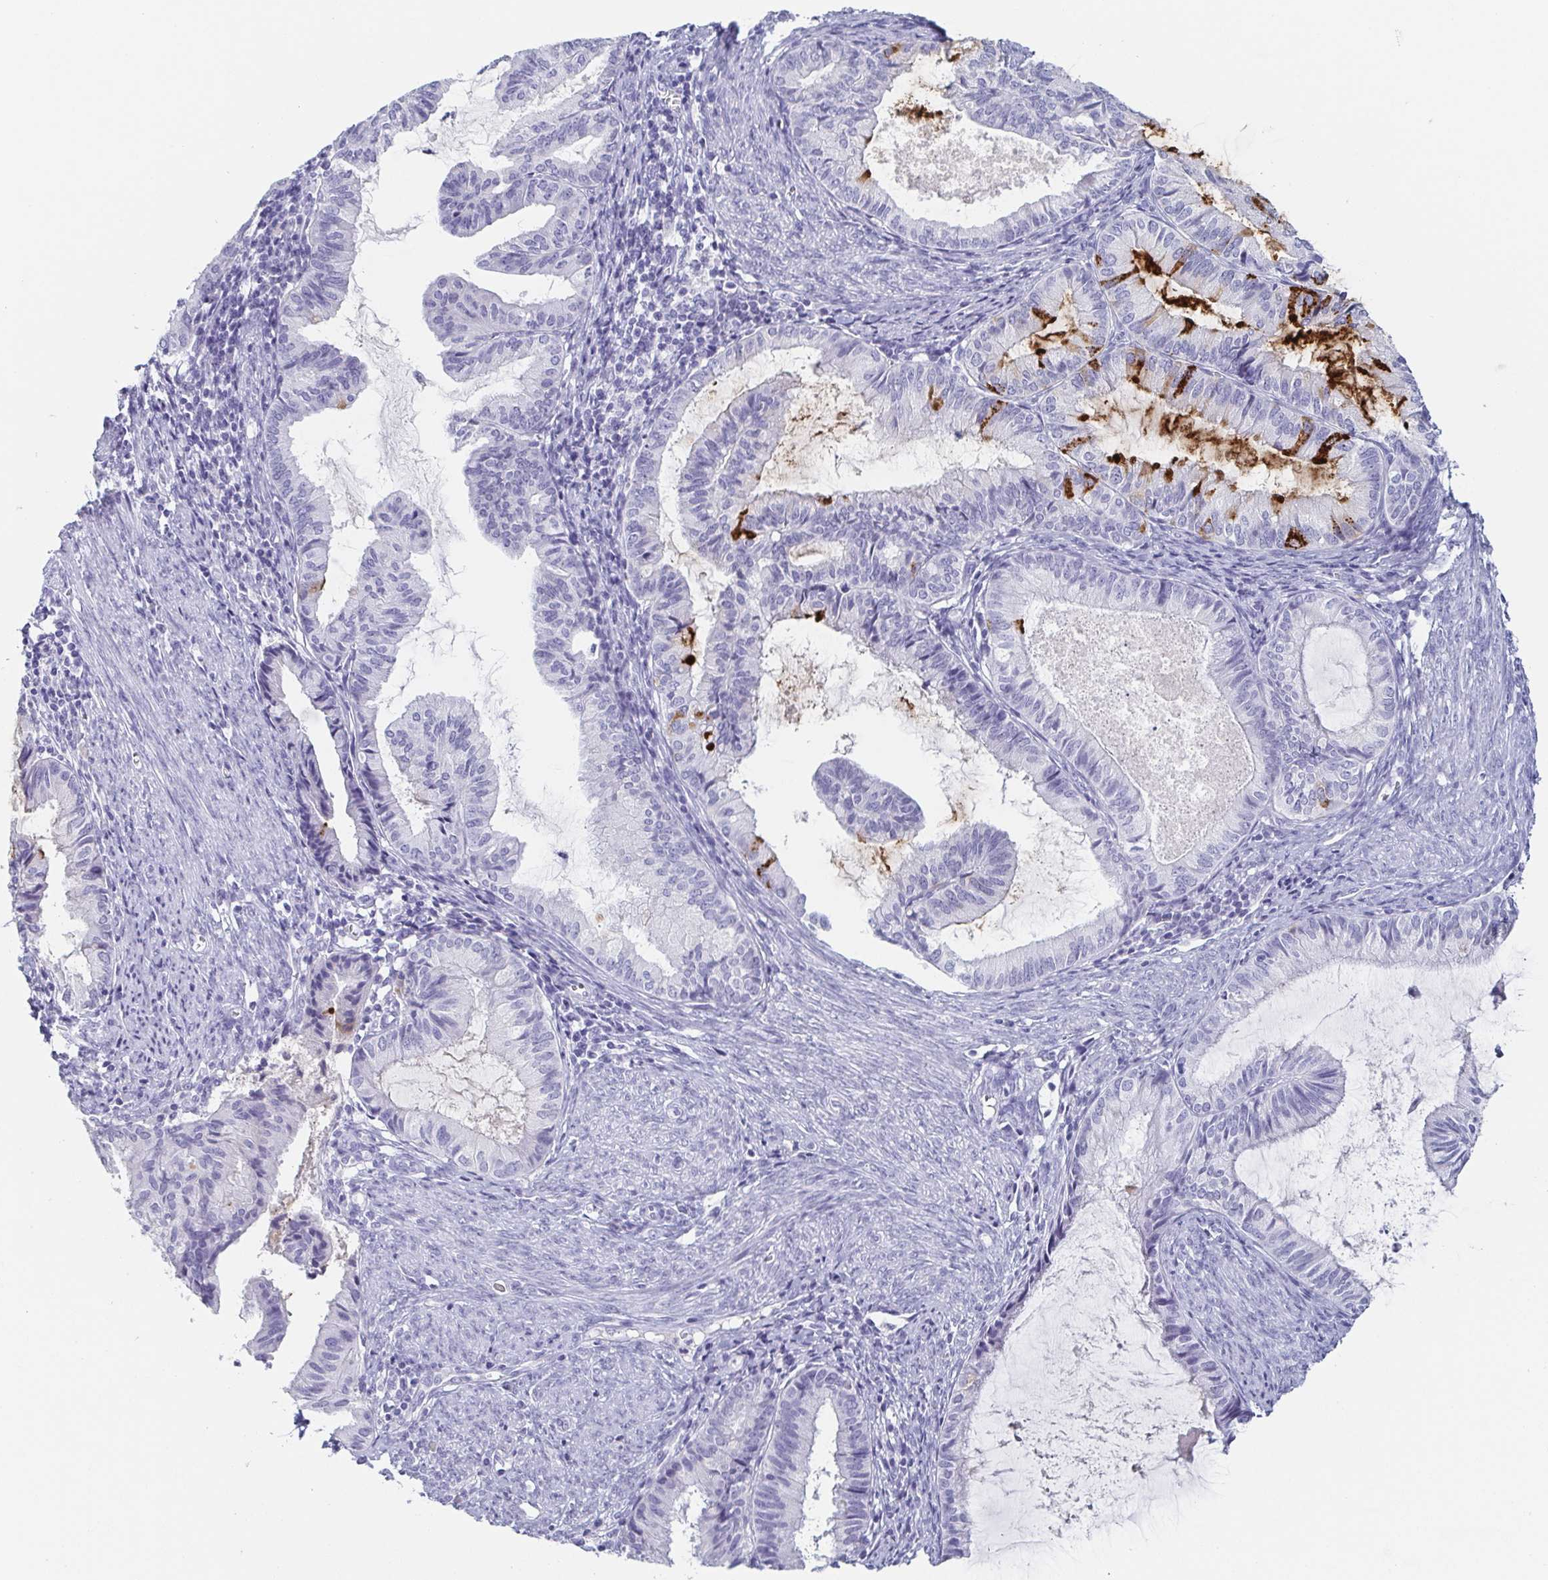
{"staining": {"intensity": "strong", "quantity": "<25%", "location": "cytoplasmic/membranous"}, "tissue": "endometrial cancer", "cell_type": "Tumor cells", "image_type": "cancer", "snomed": [{"axis": "morphology", "description": "Adenocarcinoma, NOS"}, {"axis": "topography", "description": "Endometrium"}], "caption": "Strong cytoplasmic/membranous staining is present in approximately <25% of tumor cells in endometrial cancer. (brown staining indicates protein expression, while blue staining denotes nuclei).", "gene": "ITLN1", "patient": {"sex": "female", "age": 86}}